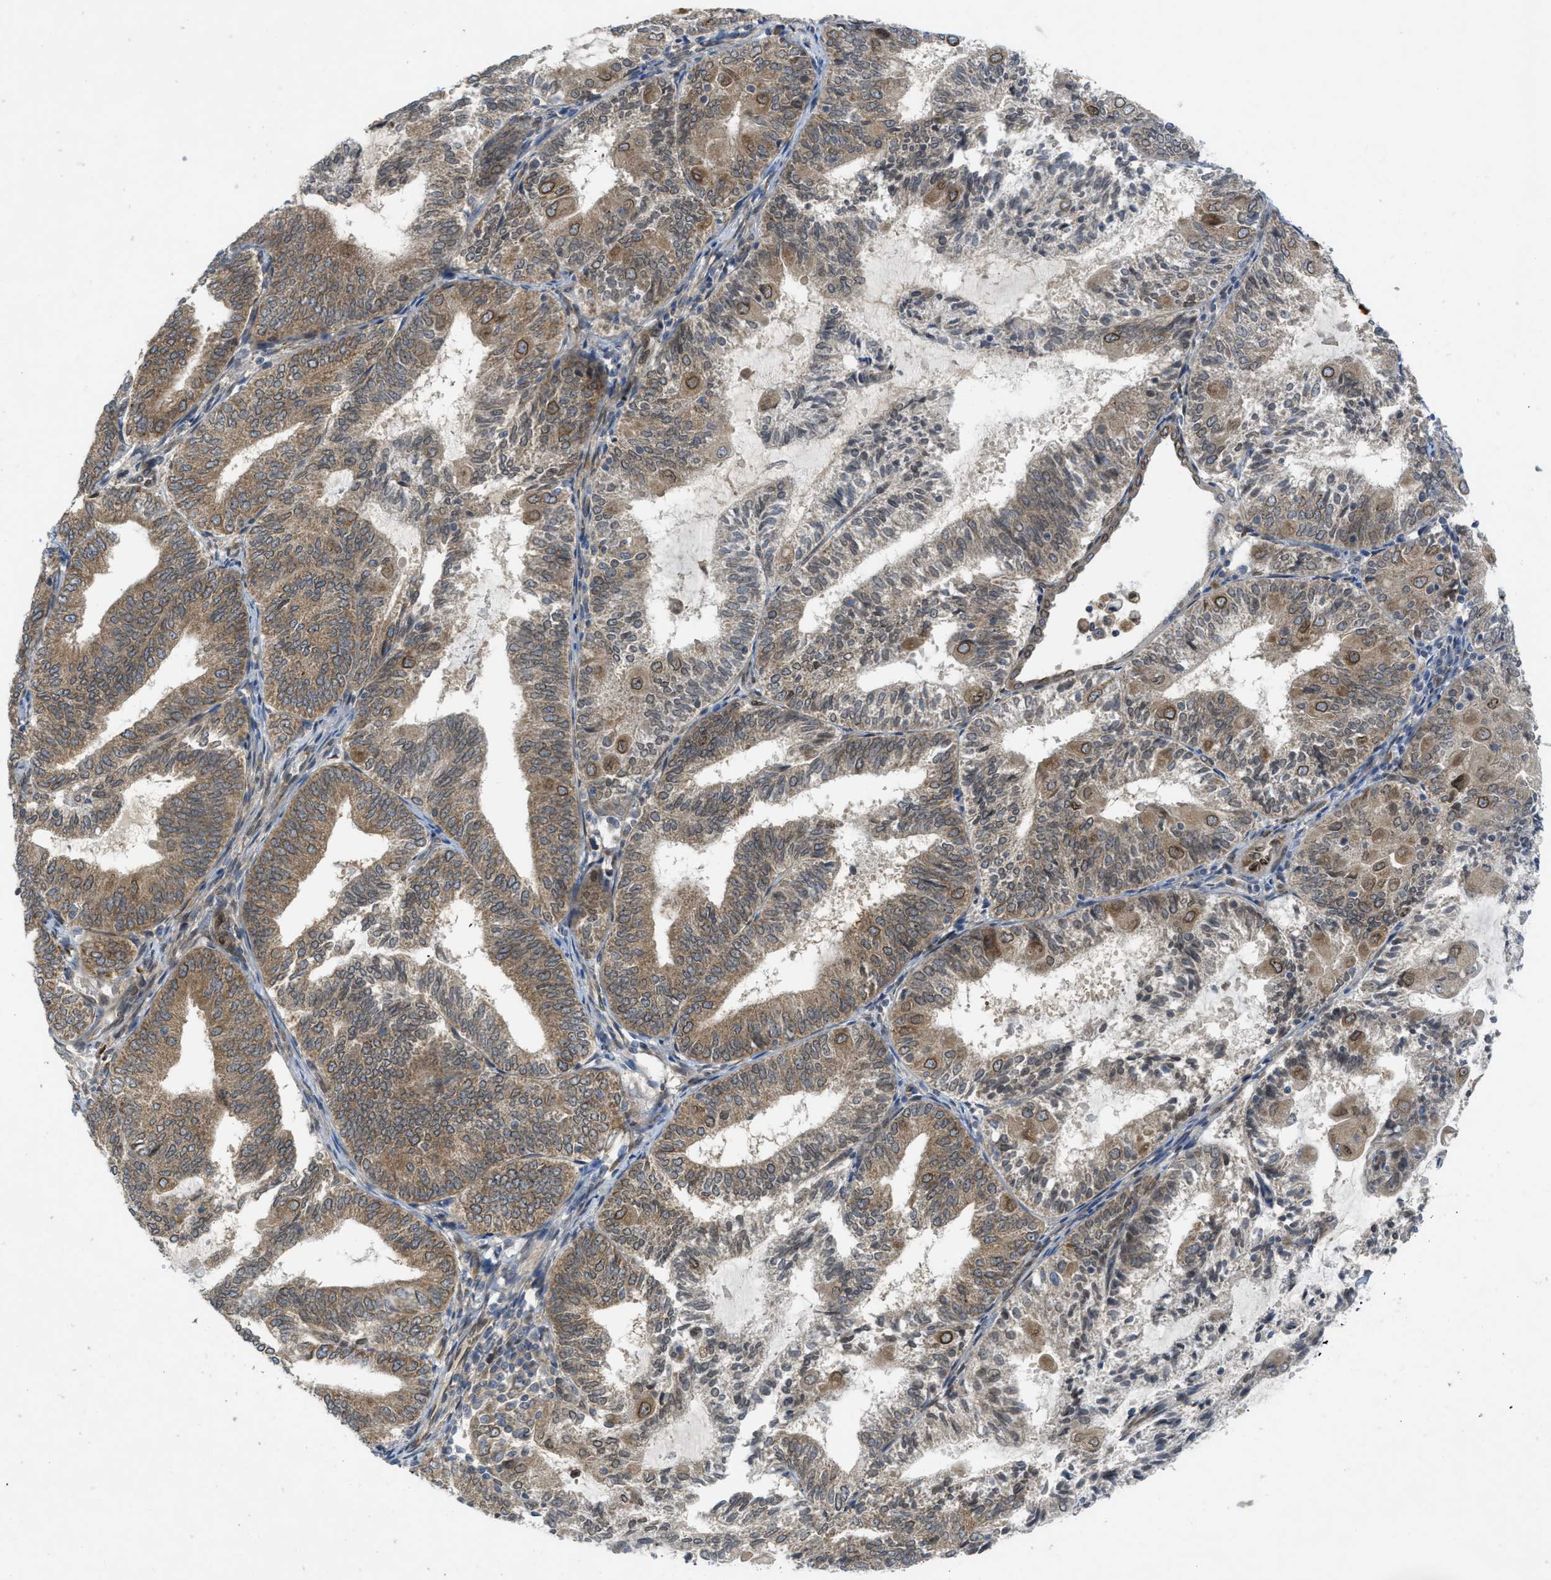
{"staining": {"intensity": "moderate", "quantity": "25%-75%", "location": "cytoplasmic/membranous"}, "tissue": "endometrial cancer", "cell_type": "Tumor cells", "image_type": "cancer", "snomed": [{"axis": "morphology", "description": "Adenocarcinoma, NOS"}, {"axis": "topography", "description": "Endometrium"}], "caption": "There is medium levels of moderate cytoplasmic/membranous positivity in tumor cells of adenocarcinoma (endometrial), as demonstrated by immunohistochemical staining (brown color).", "gene": "EIF2AK3", "patient": {"sex": "female", "age": 81}}